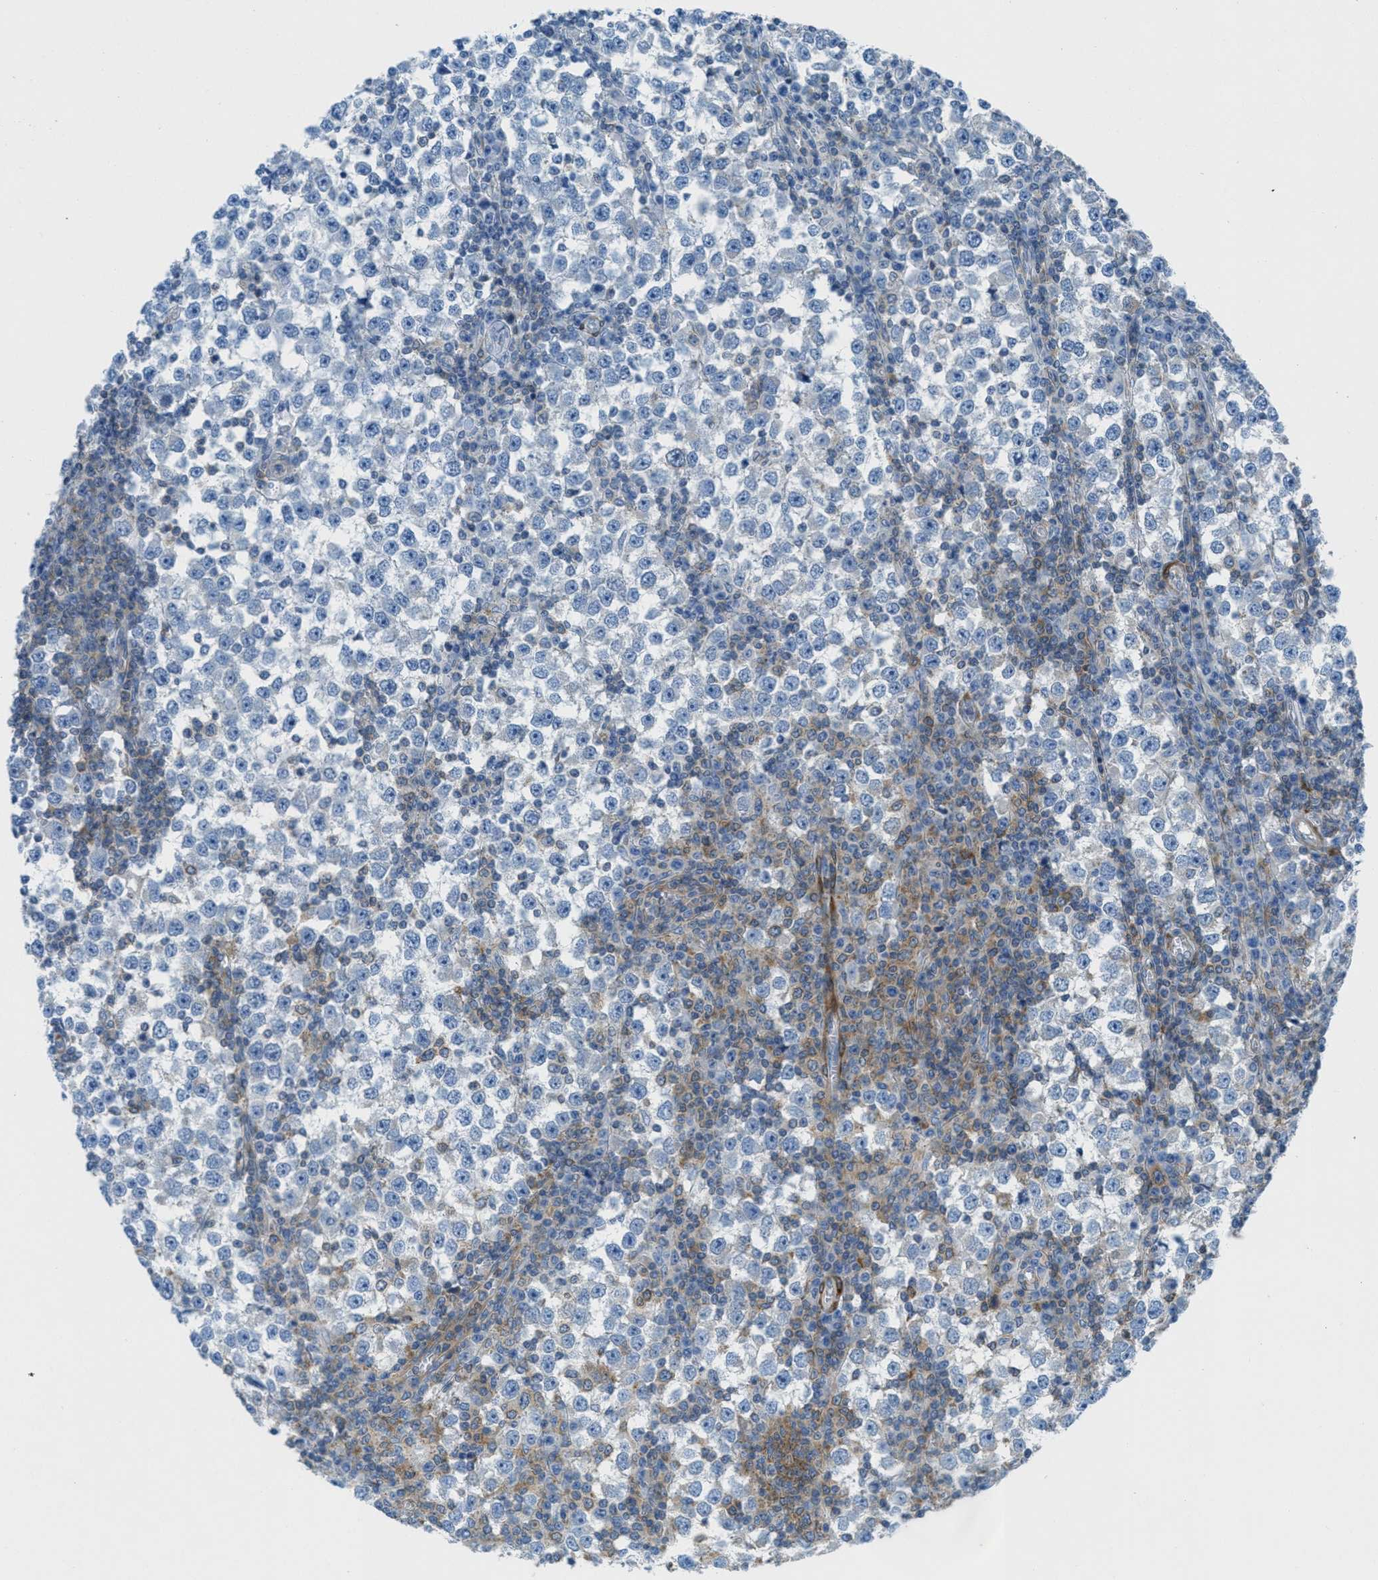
{"staining": {"intensity": "negative", "quantity": "none", "location": "none"}, "tissue": "testis cancer", "cell_type": "Tumor cells", "image_type": "cancer", "snomed": [{"axis": "morphology", "description": "Seminoma, NOS"}, {"axis": "topography", "description": "Testis"}], "caption": "The micrograph shows no significant expression in tumor cells of testis cancer.", "gene": "MAPRE2", "patient": {"sex": "male", "age": 65}}